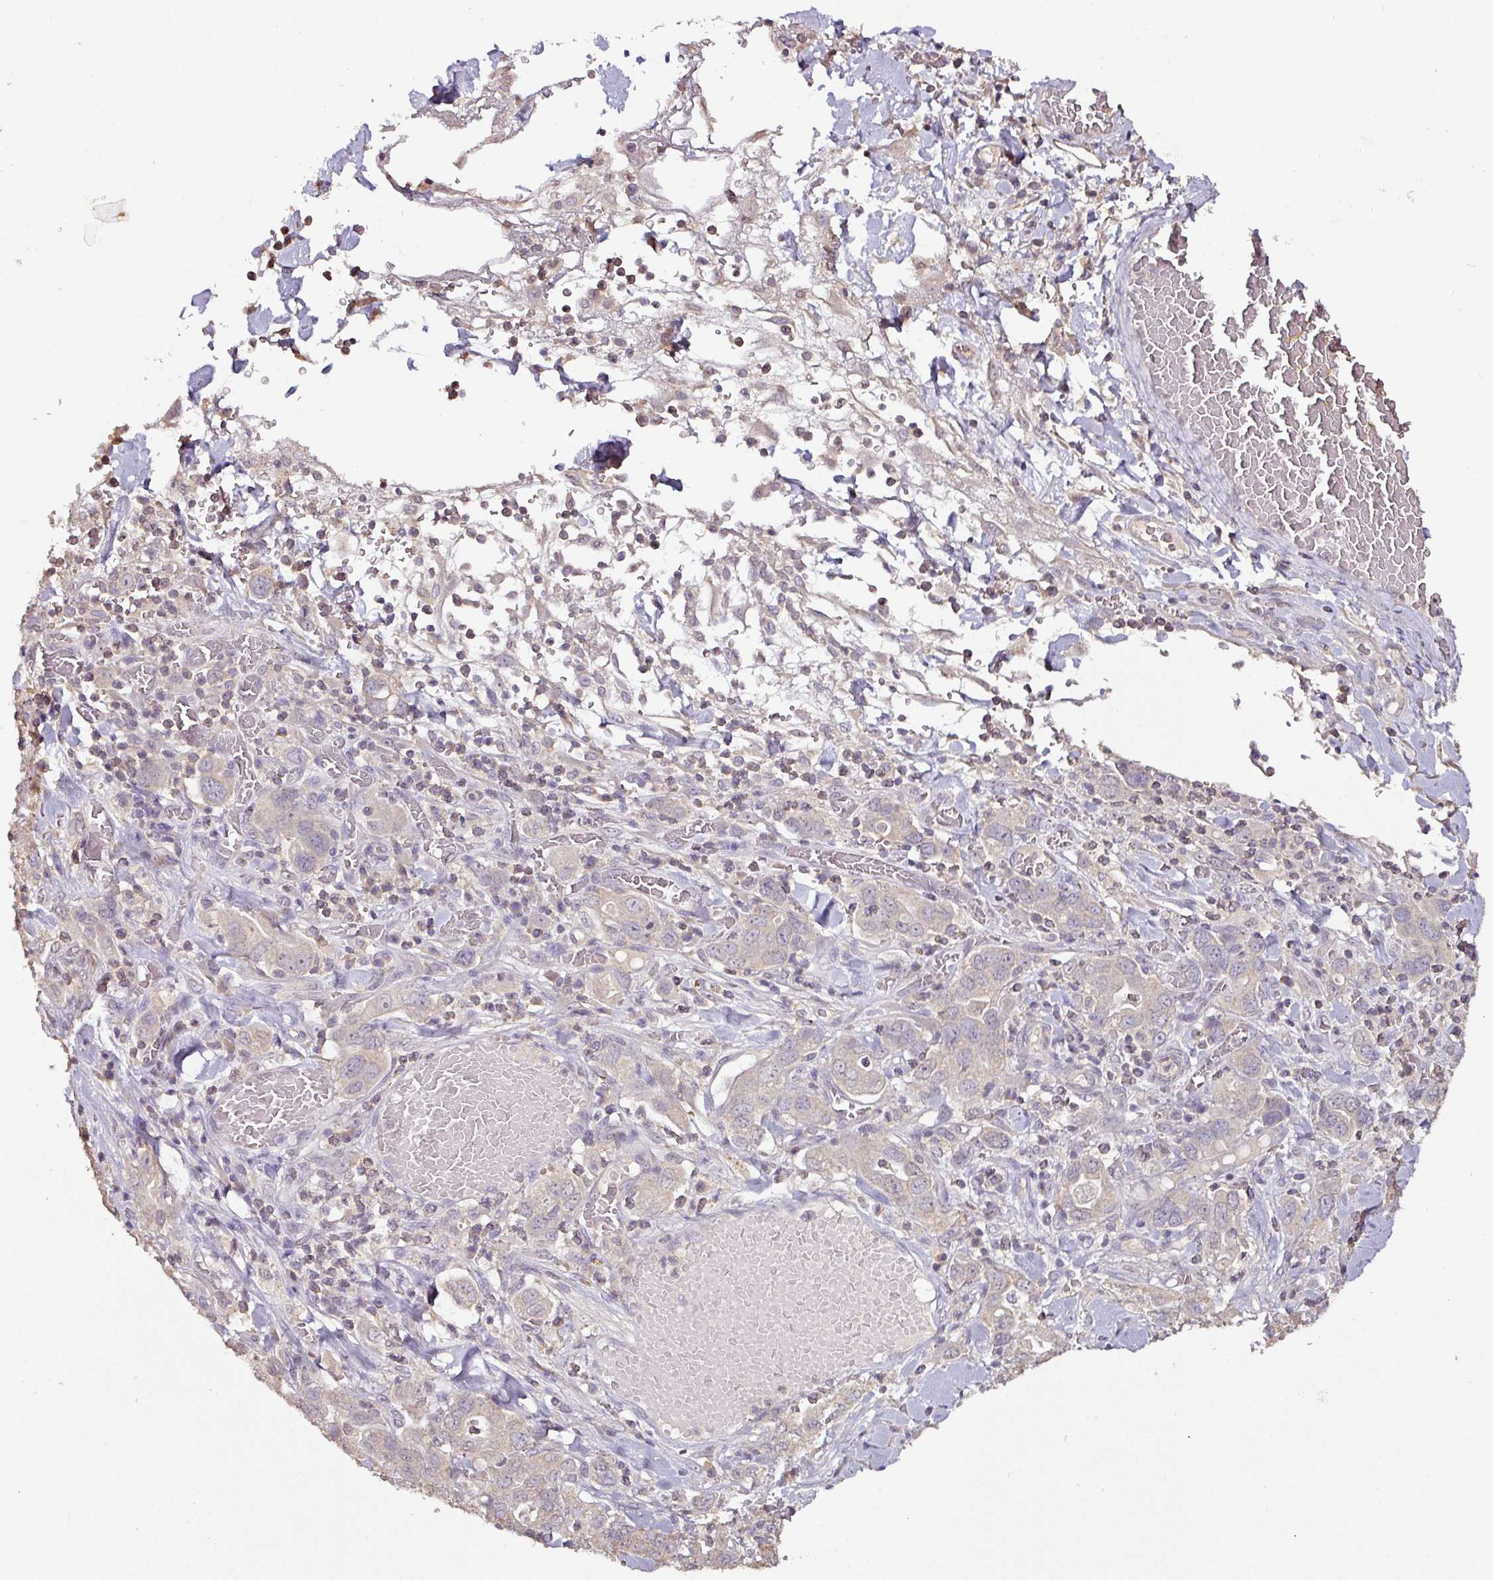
{"staining": {"intensity": "negative", "quantity": "none", "location": "none"}, "tissue": "stomach cancer", "cell_type": "Tumor cells", "image_type": "cancer", "snomed": [{"axis": "morphology", "description": "Adenocarcinoma, NOS"}, {"axis": "topography", "description": "Stomach, upper"}, {"axis": "topography", "description": "Stomach"}], "caption": "Immunohistochemical staining of human adenocarcinoma (stomach) displays no significant positivity in tumor cells.", "gene": "RPL38", "patient": {"sex": "male", "age": 62}}